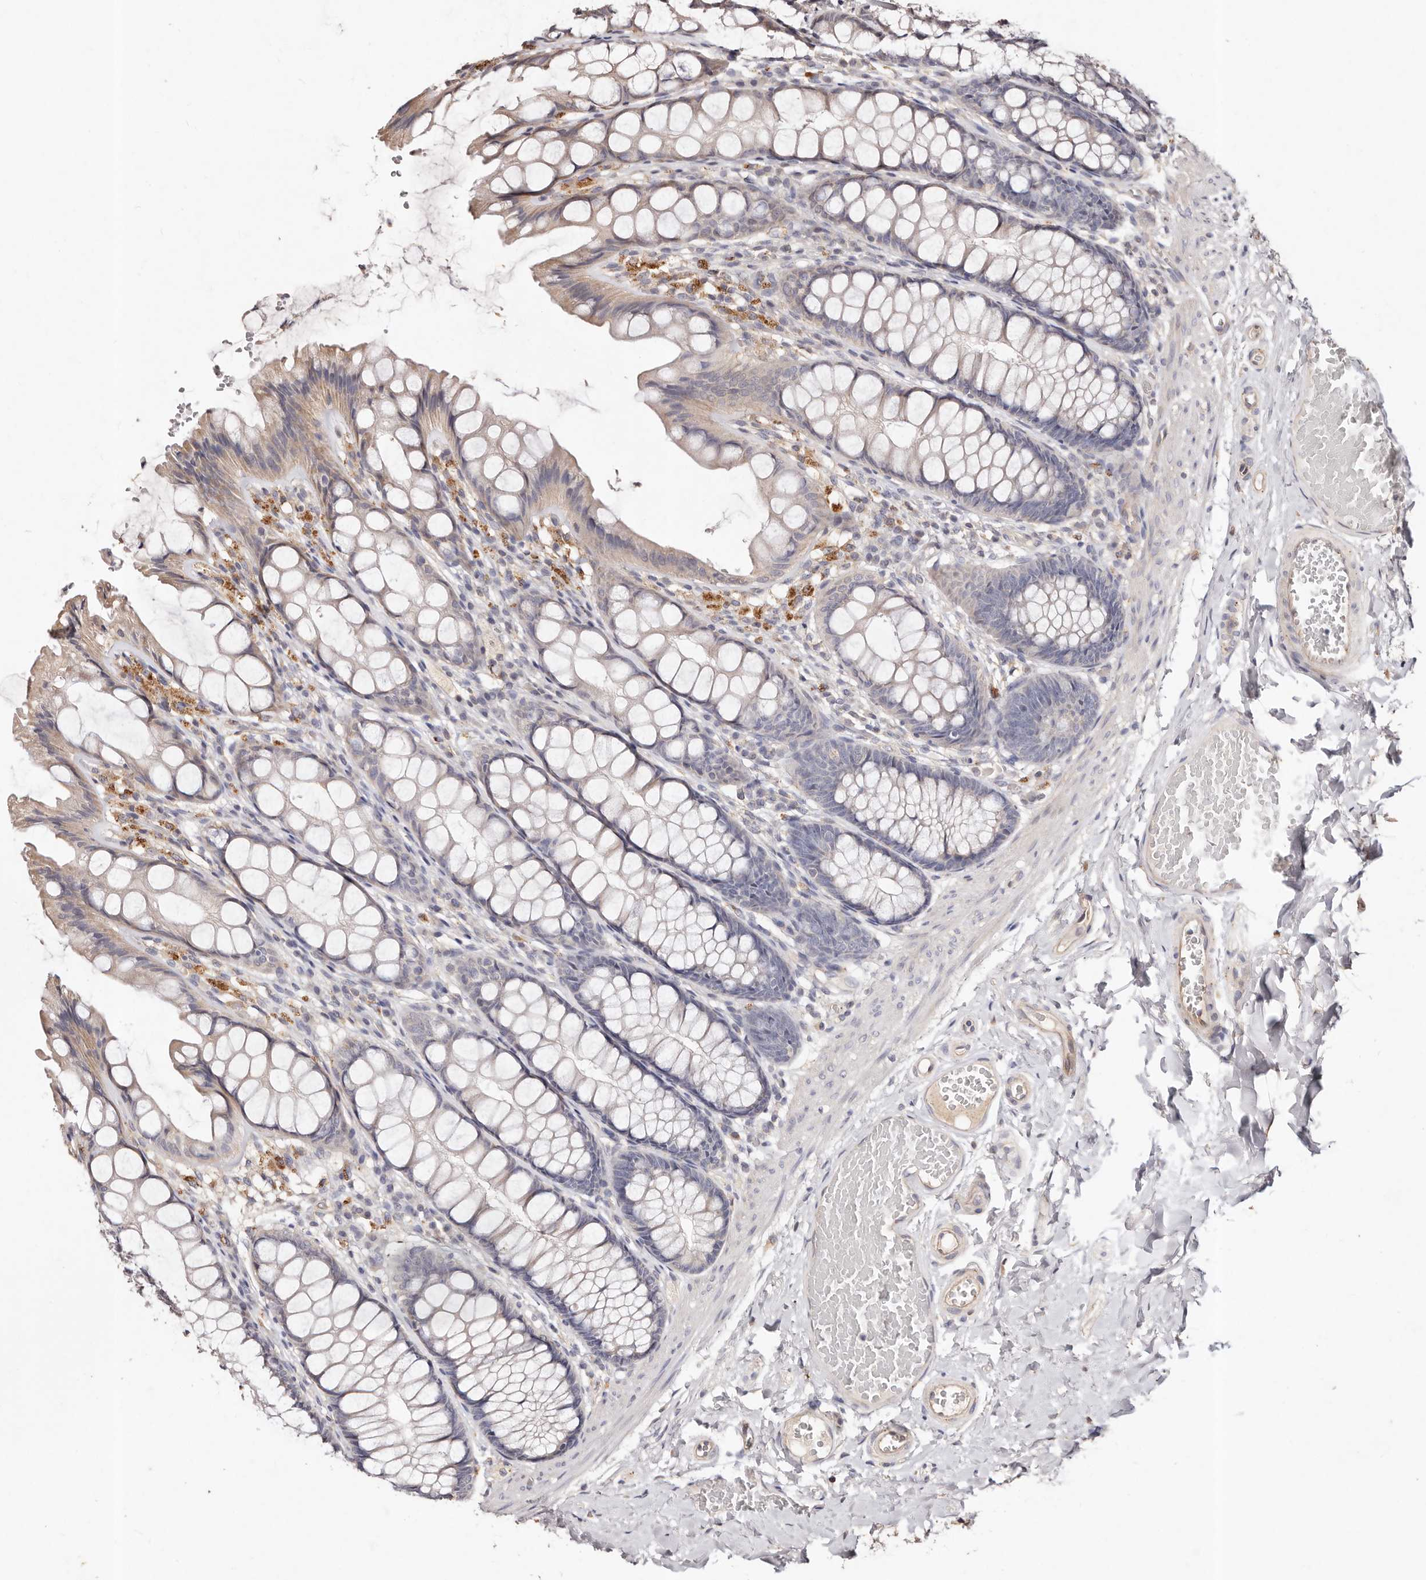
{"staining": {"intensity": "weak", "quantity": ">75%", "location": "cytoplasmic/membranous"}, "tissue": "colon", "cell_type": "Endothelial cells", "image_type": "normal", "snomed": [{"axis": "morphology", "description": "Normal tissue, NOS"}, {"axis": "topography", "description": "Colon"}], "caption": "Immunohistochemistry (IHC) staining of unremarkable colon, which exhibits low levels of weak cytoplasmic/membranous staining in approximately >75% of endothelial cells indicating weak cytoplasmic/membranous protein positivity. The staining was performed using DAB (brown) for protein detection and nuclei were counterstained in hematoxylin (blue).", "gene": "THBS3", "patient": {"sex": "male", "age": 47}}